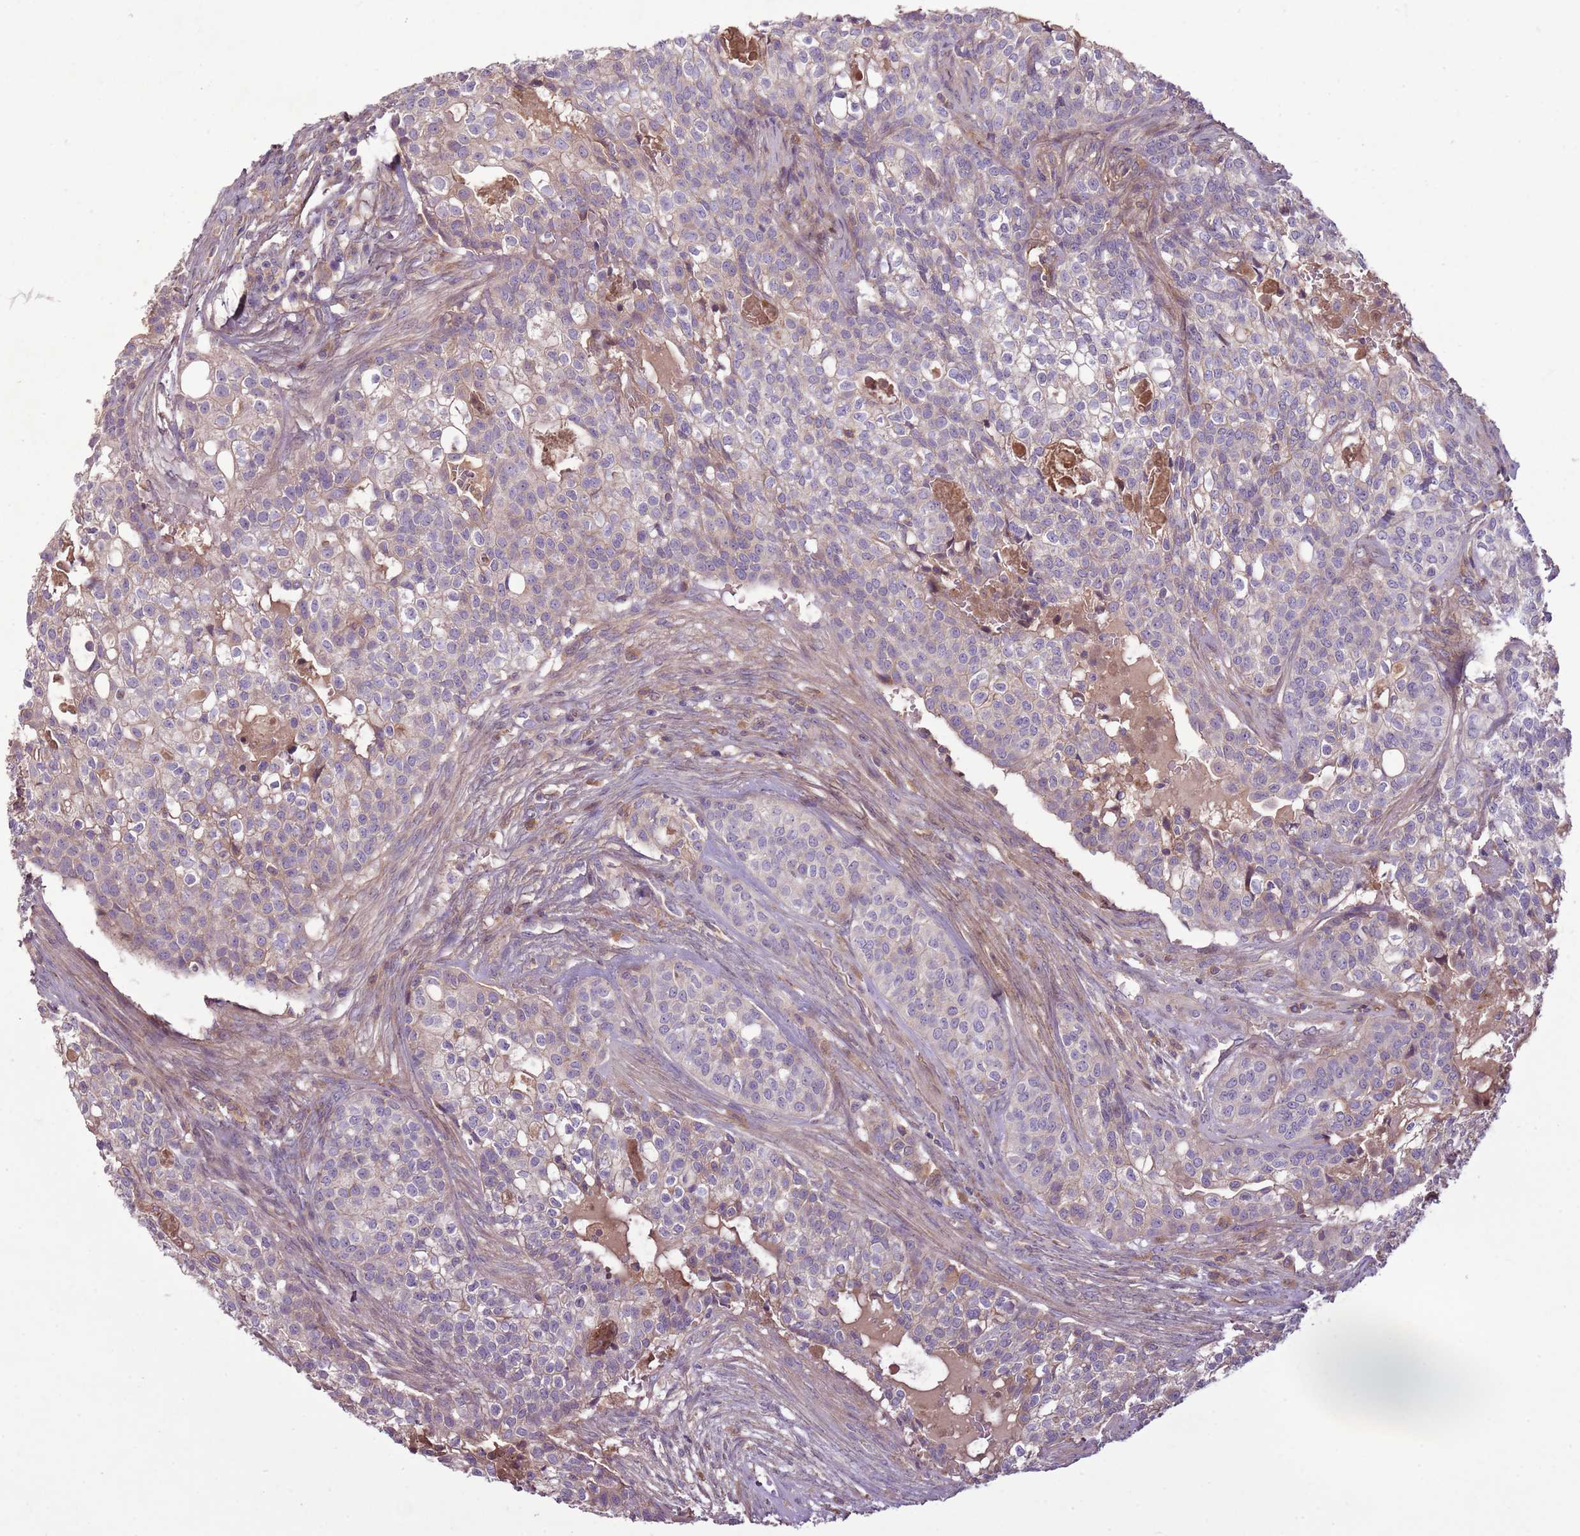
{"staining": {"intensity": "weak", "quantity": "<25%", "location": "cytoplasmic/membranous"}, "tissue": "head and neck cancer", "cell_type": "Tumor cells", "image_type": "cancer", "snomed": [{"axis": "morphology", "description": "Adenocarcinoma, NOS"}, {"axis": "topography", "description": "Head-Neck"}], "caption": "This is an immunohistochemistry (IHC) photomicrograph of human head and neck adenocarcinoma. There is no positivity in tumor cells.", "gene": "ANKRD24", "patient": {"sex": "male", "age": 81}}